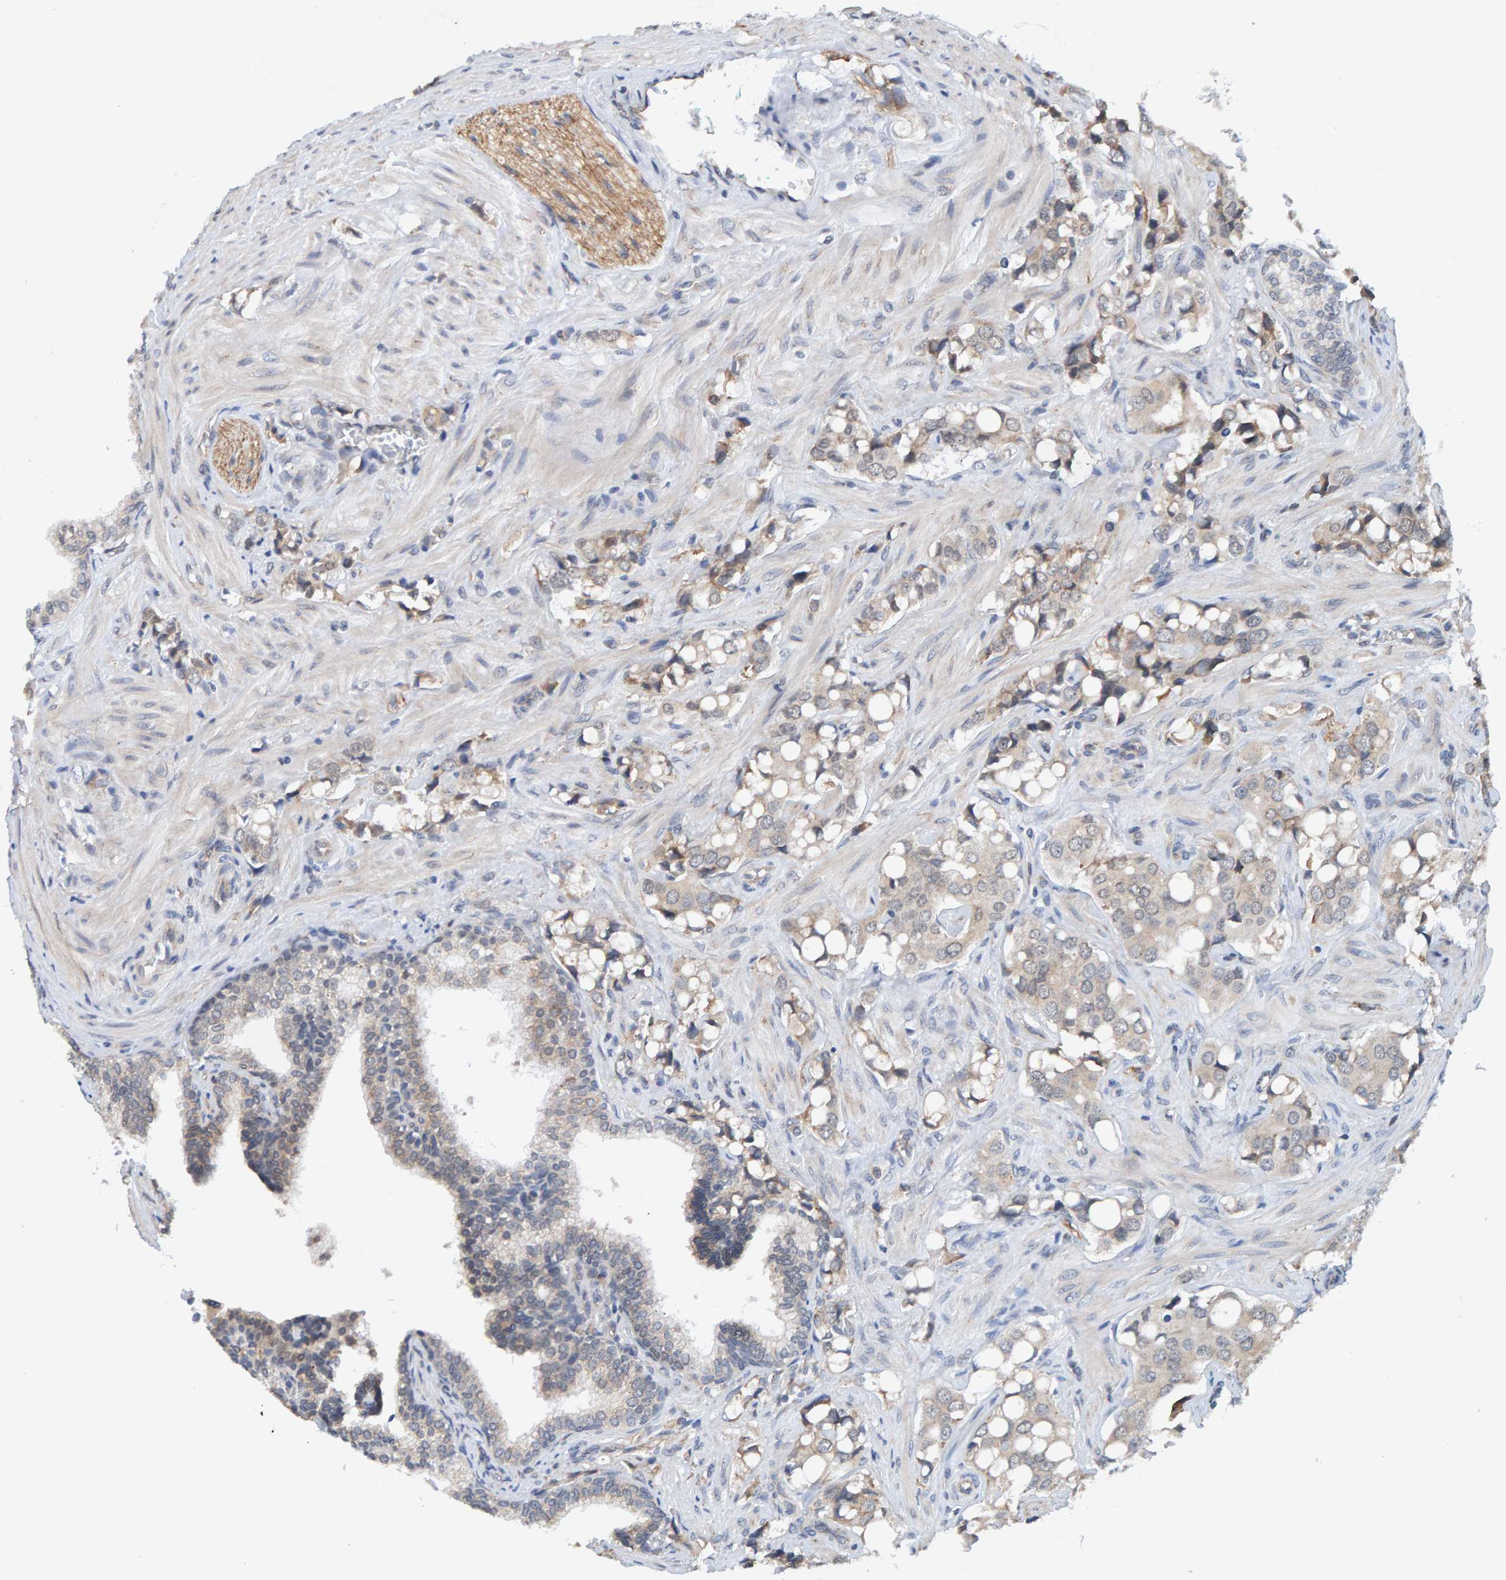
{"staining": {"intensity": "weak", "quantity": "<25%", "location": "cytoplasmic/membranous"}, "tissue": "prostate cancer", "cell_type": "Tumor cells", "image_type": "cancer", "snomed": [{"axis": "morphology", "description": "Adenocarcinoma, High grade"}, {"axis": "topography", "description": "Prostate"}], "caption": "Immunohistochemistry (IHC) photomicrograph of human high-grade adenocarcinoma (prostate) stained for a protein (brown), which demonstrates no staining in tumor cells. (Immunohistochemistry (IHC), brightfield microscopy, high magnification).", "gene": "SCRN2", "patient": {"sex": "male", "age": 52}}